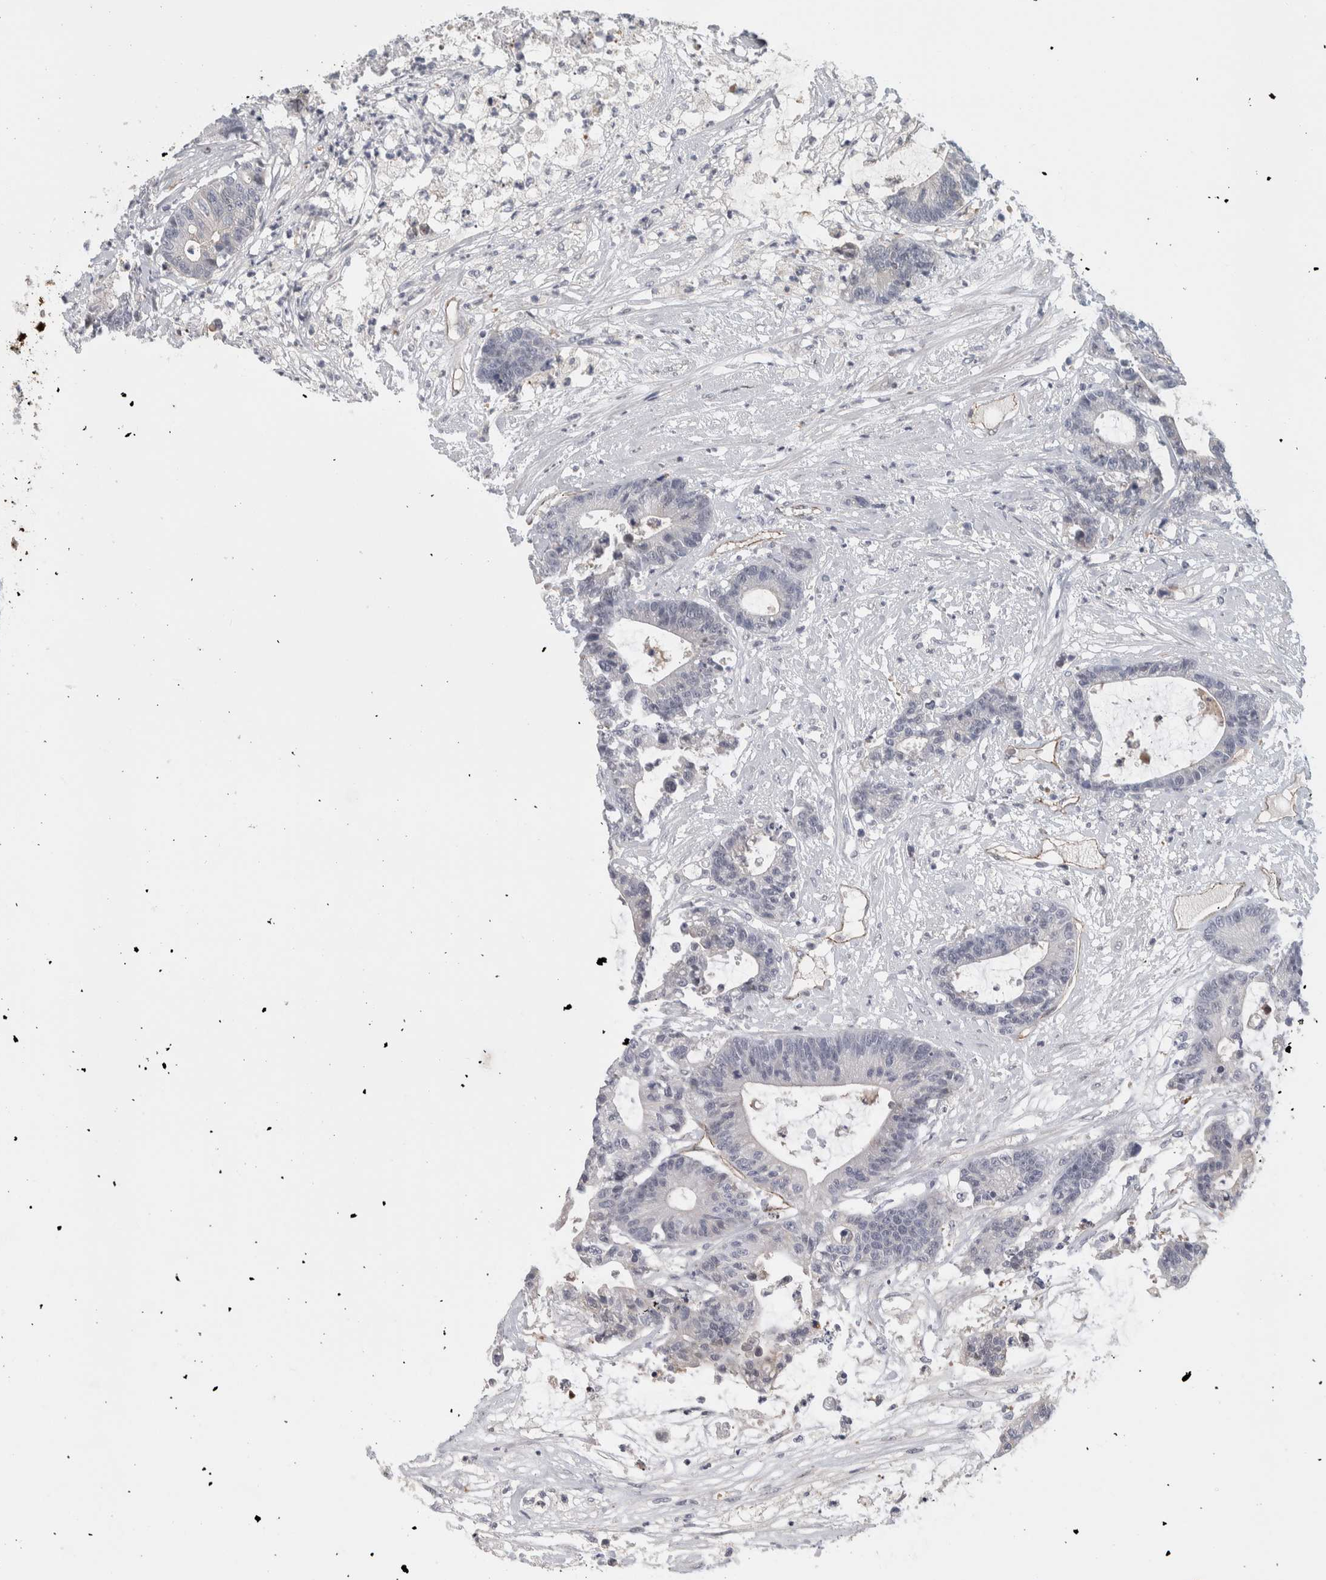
{"staining": {"intensity": "negative", "quantity": "none", "location": "none"}, "tissue": "colorectal cancer", "cell_type": "Tumor cells", "image_type": "cancer", "snomed": [{"axis": "morphology", "description": "Adenocarcinoma, NOS"}, {"axis": "topography", "description": "Colon"}], "caption": "The histopathology image exhibits no staining of tumor cells in colorectal cancer (adenocarcinoma).", "gene": "ZNF862", "patient": {"sex": "female", "age": 84}}